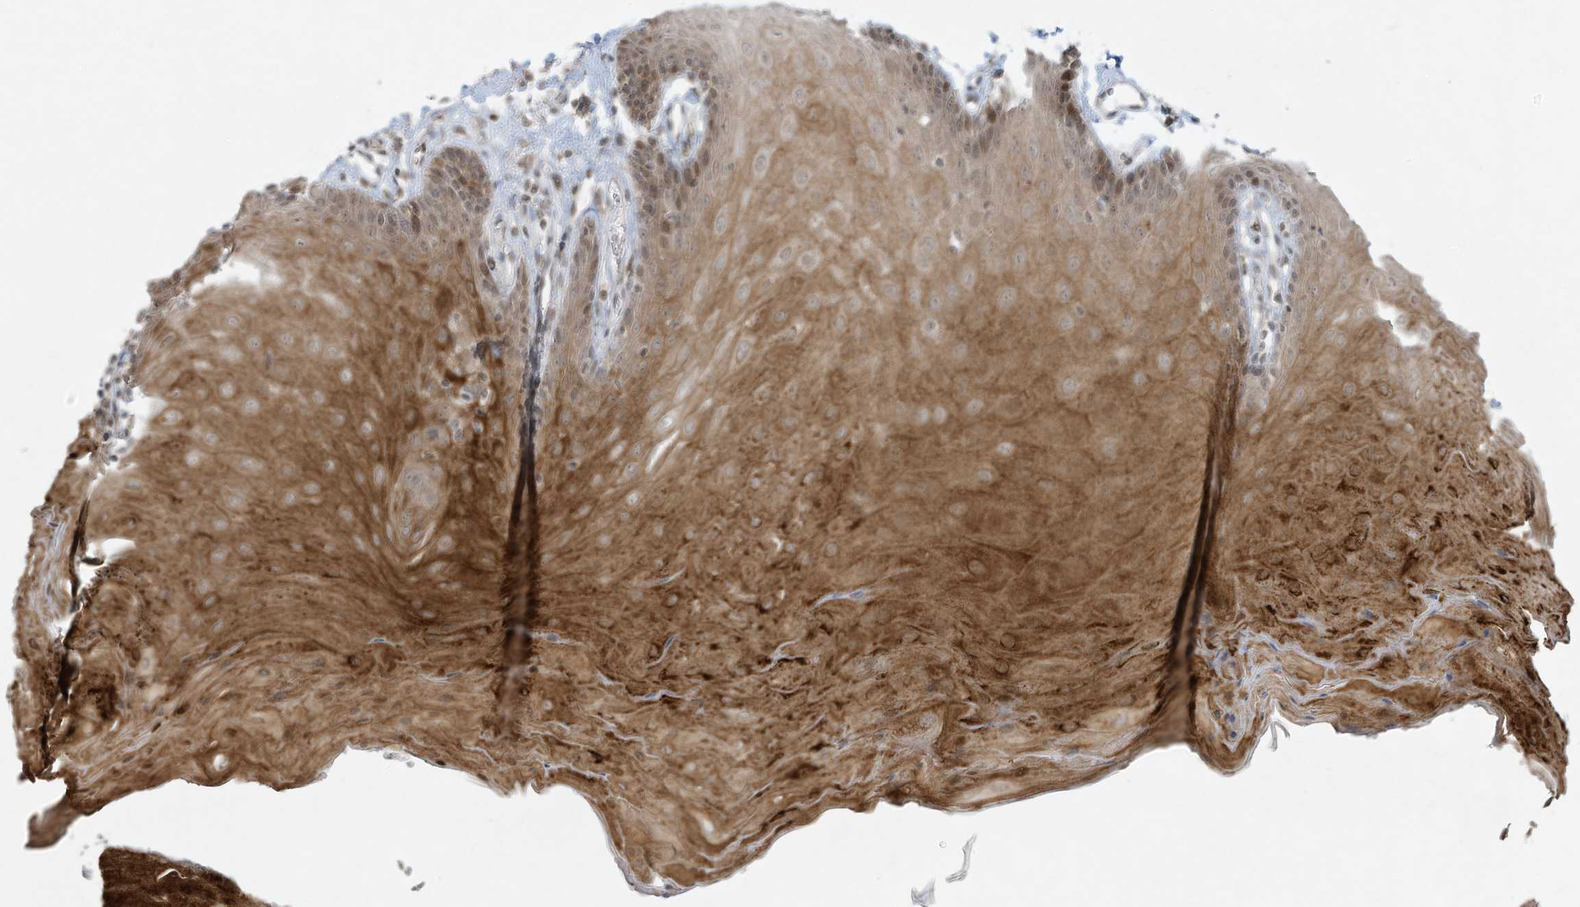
{"staining": {"intensity": "moderate", "quantity": "<25%", "location": "cytoplasmic/membranous,nuclear"}, "tissue": "oral mucosa", "cell_type": "Squamous epithelial cells", "image_type": "normal", "snomed": [{"axis": "morphology", "description": "Normal tissue, NOS"}, {"axis": "morphology", "description": "Squamous cell carcinoma, NOS"}, {"axis": "topography", "description": "Skeletal muscle"}, {"axis": "topography", "description": "Oral tissue"}, {"axis": "topography", "description": "Salivary gland"}, {"axis": "topography", "description": "Head-Neck"}], "caption": "DAB (3,3'-diaminobenzidine) immunohistochemical staining of benign oral mucosa shows moderate cytoplasmic/membranous,nuclear protein positivity in approximately <25% of squamous epithelial cells.", "gene": "ZNF263", "patient": {"sex": "male", "age": 54}}